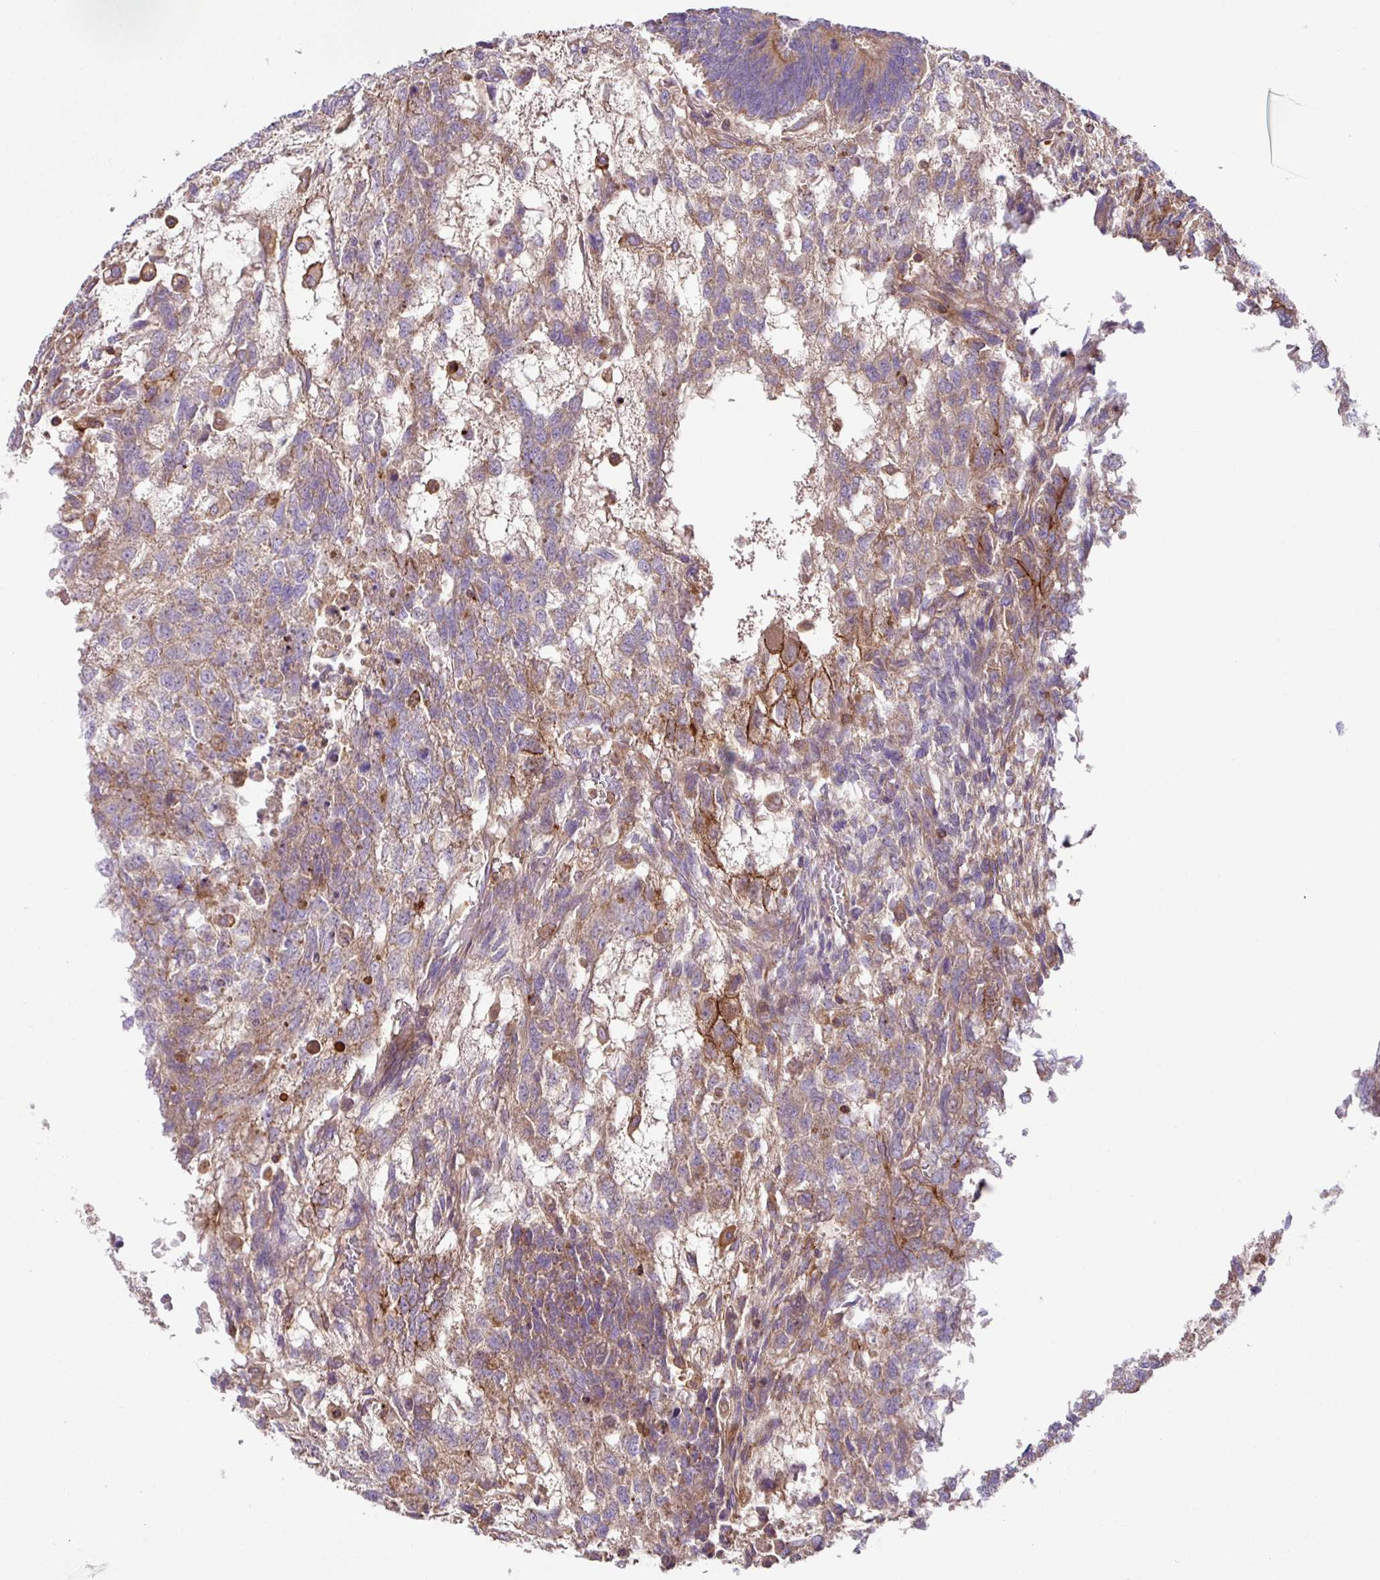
{"staining": {"intensity": "moderate", "quantity": "<25%", "location": "cytoplasmic/membranous"}, "tissue": "testis cancer", "cell_type": "Tumor cells", "image_type": "cancer", "snomed": [{"axis": "morphology", "description": "Carcinoma, Embryonal, NOS"}, {"axis": "topography", "description": "Testis"}], "caption": "A histopathology image of human embryonal carcinoma (testis) stained for a protein reveals moderate cytoplasmic/membranous brown staining in tumor cells.", "gene": "RIC1", "patient": {"sex": "male", "age": 23}}